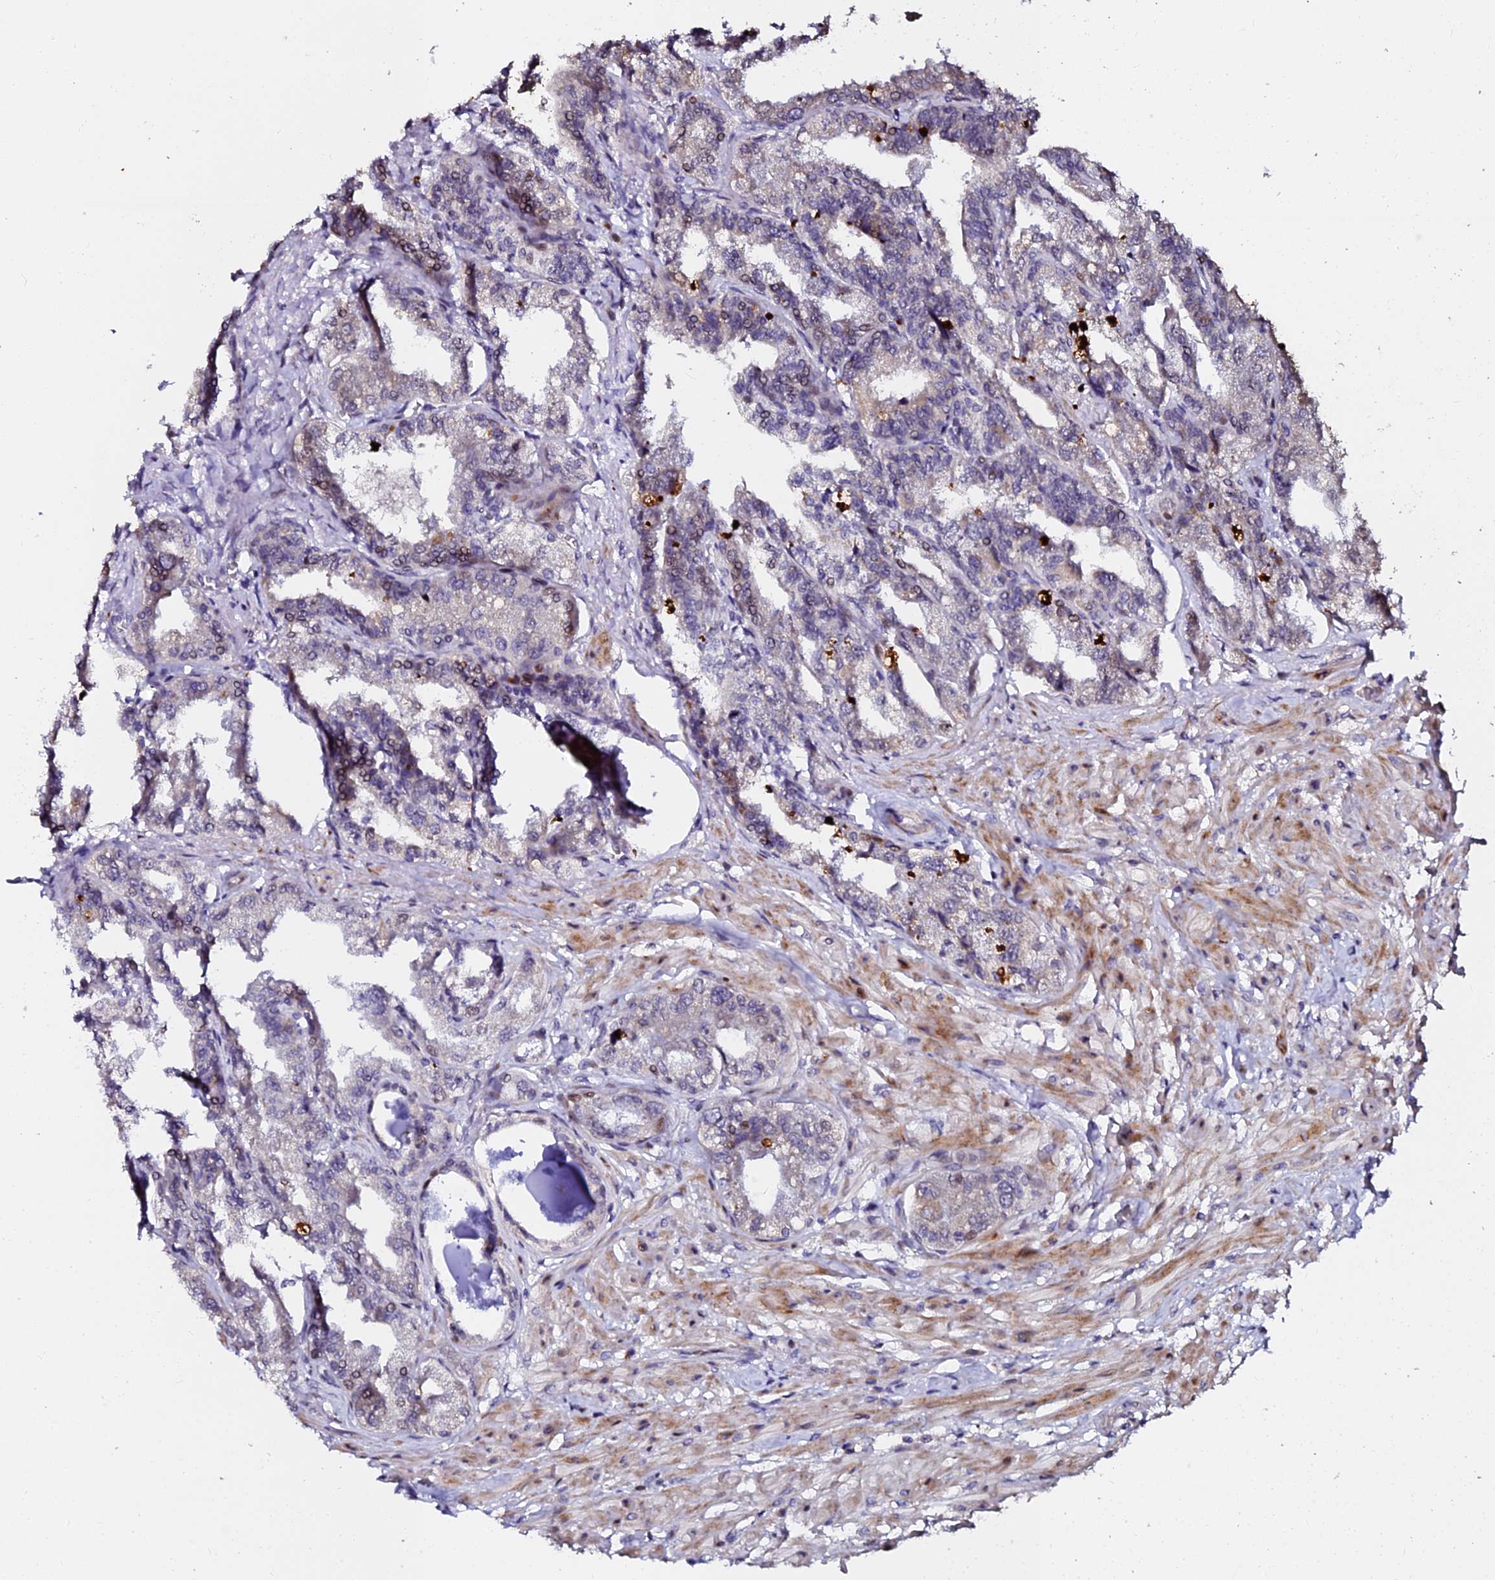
{"staining": {"intensity": "moderate", "quantity": "<25%", "location": "nuclear"}, "tissue": "seminal vesicle", "cell_type": "Glandular cells", "image_type": "normal", "snomed": [{"axis": "morphology", "description": "Normal tissue, NOS"}, {"axis": "topography", "description": "Seminal veicle"}], "caption": "This image exhibits immunohistochemistry staining of benign seminal vesicle, with low moderate nuclear staining in approximately <25% of glandular cells.", "gene": "GPN3", "patient": {"sex": "male", "age": 63}}